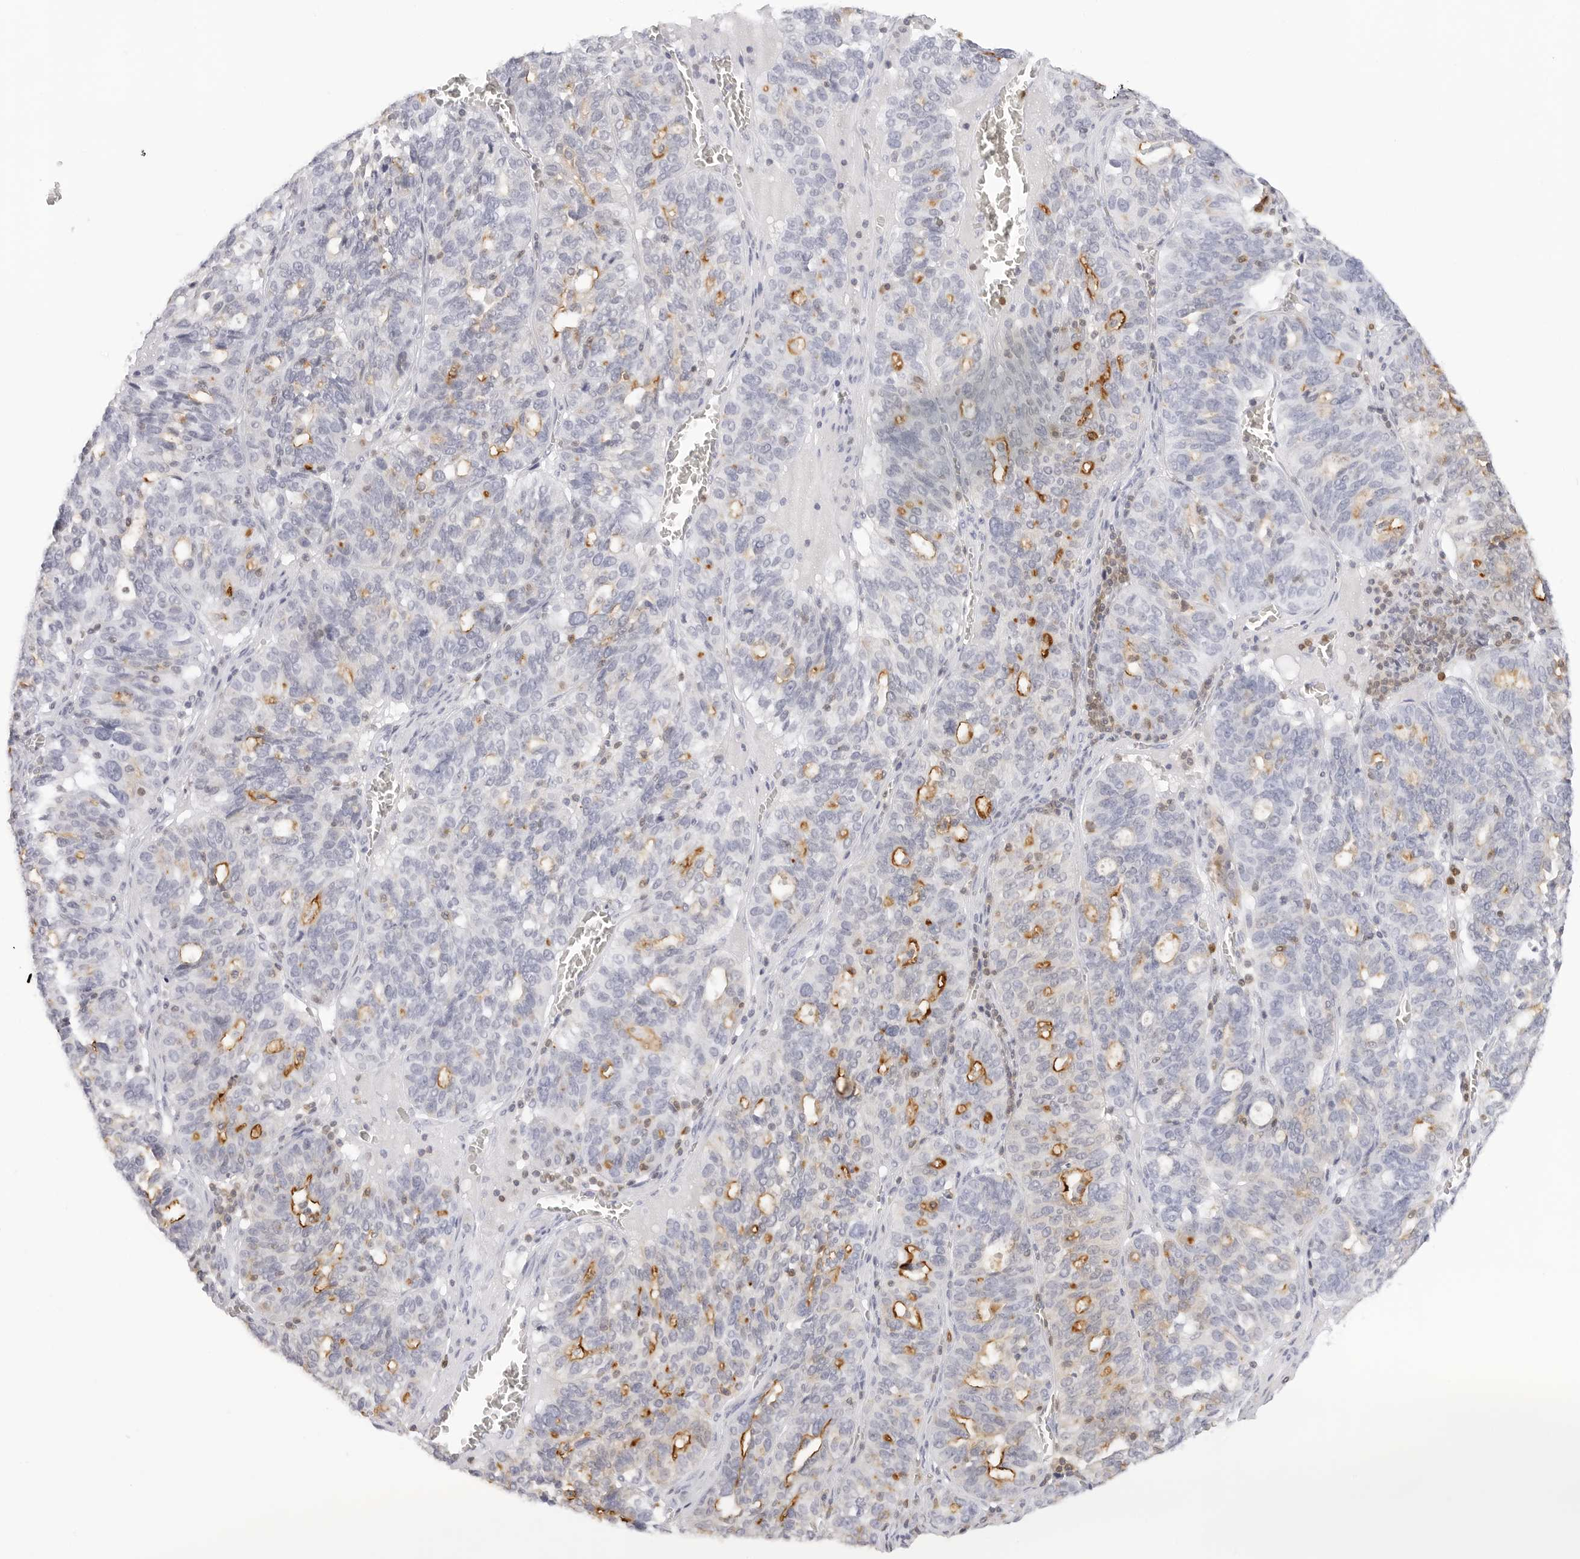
{"staining": {"intensity": "moderate", "quantity": "<25%", "location": "cytoplasmic/membranous"}, "tissue": "ovarian cancer", "cell_type": "Tumor cells", "image_type": "cancer", "snomed": [{"axis": "morphology", "description": "Cystadenocarcinoma, serous, NOS"}, {"axis": "topography", "description": "Ovary"}], "caption": "Protein staining of ovarian serous cystadenocarcinoma tissue demonstrates moderate cytoplasmic/membranous expression in approximately <25% of tumor cells.", "gene": "SLC9A3R1", "patient": {"sex": "female", "age": 59}}